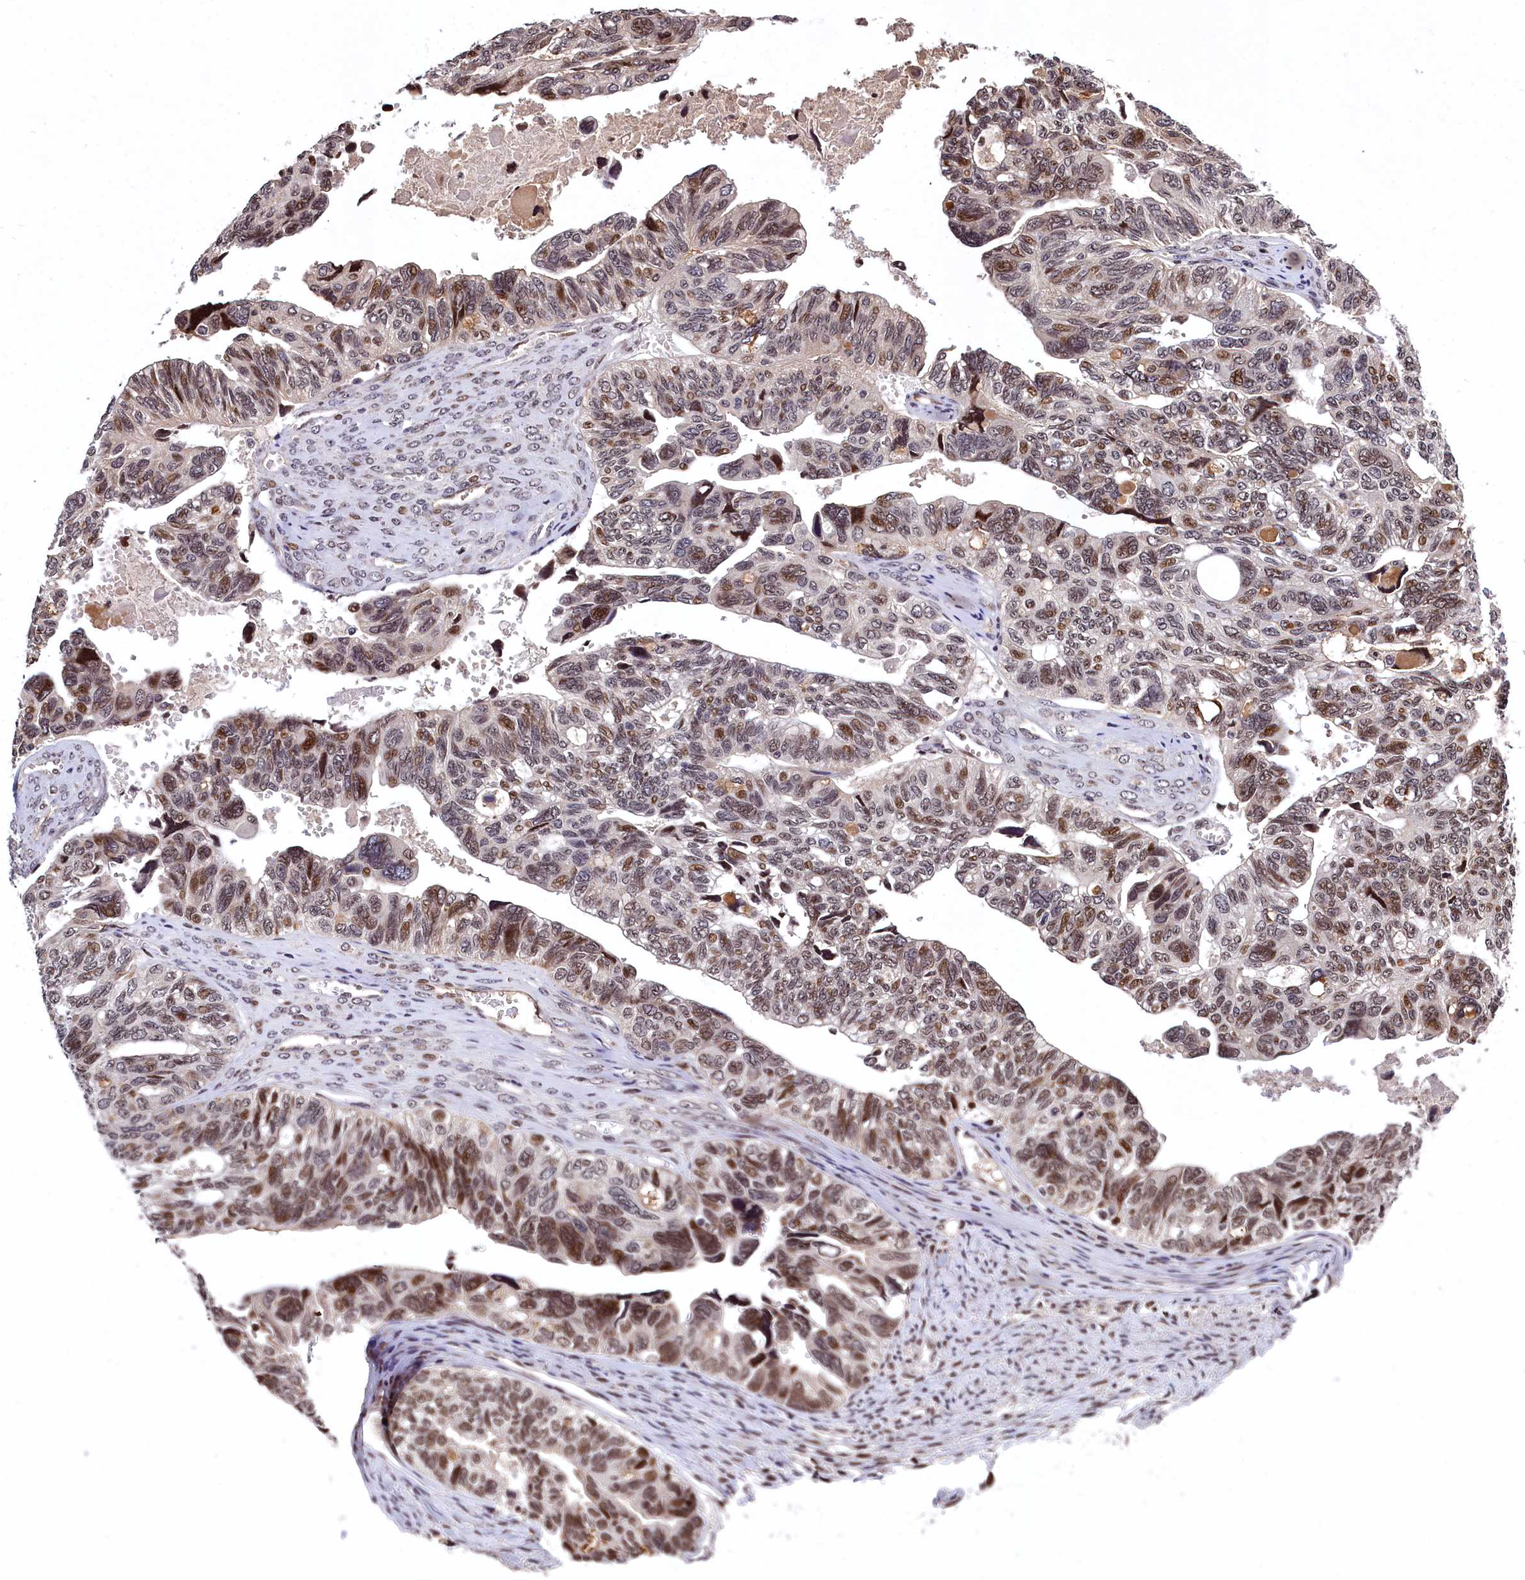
{"staining": {"intensity": "moderate", "quantity": ">75%", "location": "nuclear"}, "tissue": "ovarian cancer", "cell_type": "Tumor cells", "image_type": "cancer", "snomed": [{"axis": "morphology", "description": "Cystadenocarcinoma, serous, NOS"}, {"axis": "topography", "description": "Ovary"}], "caption": "IHC micrograph of neoplastic tissue: human ovarian serous cystadenocarcinoma stained using immunohistochemistry (IHC) shows medium levels of moderate protein expression localized specifically in the nuclear of tumor cells, appearing as a nuclear brown color.", "gene": "FAM217B", "patient": {"sex": "female", "age": 79}}